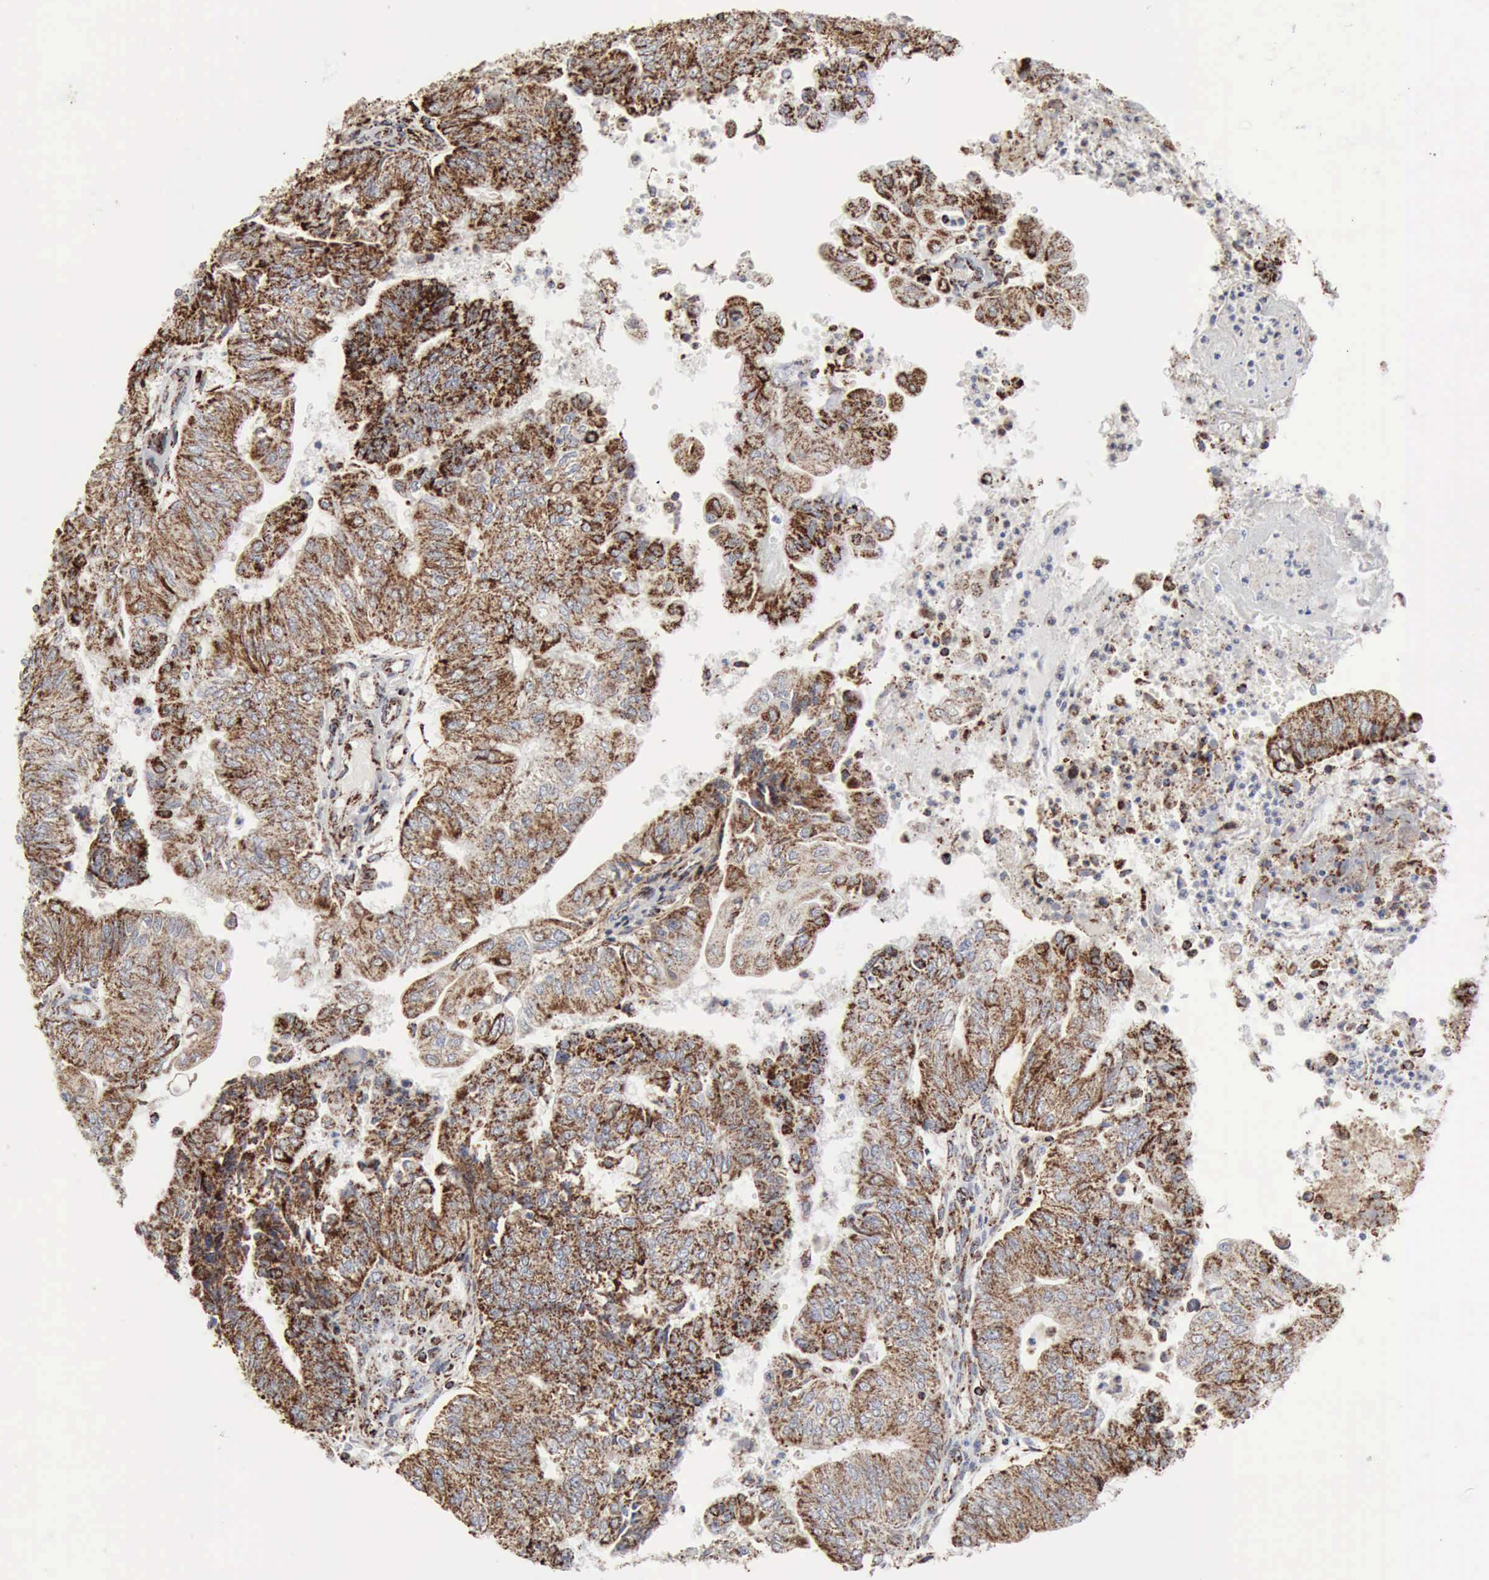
{"staining": {"intensity": "strong", "quantity": ">75%", "location": "cytoplasmic/membranous"}, "tissue": "endometrial cancer", "cell_type": "Tumor cells", "image_type": "cancer", "snomed": [{"axis": "morphology", "description": "Adenocarcinoma, NOS"}, {"axis": "topography", "description": "Endometrium"}], "caption": "DAB immunohistochemical staining of human adenocarcinoma (endometrial) shows strong cytoplasmic/membranous protein staining in approximately >75% of tumor cells. Nuclei are stained in blue.", "gene": "ACO2", "patient": {"sex": "female", "age": 59}}